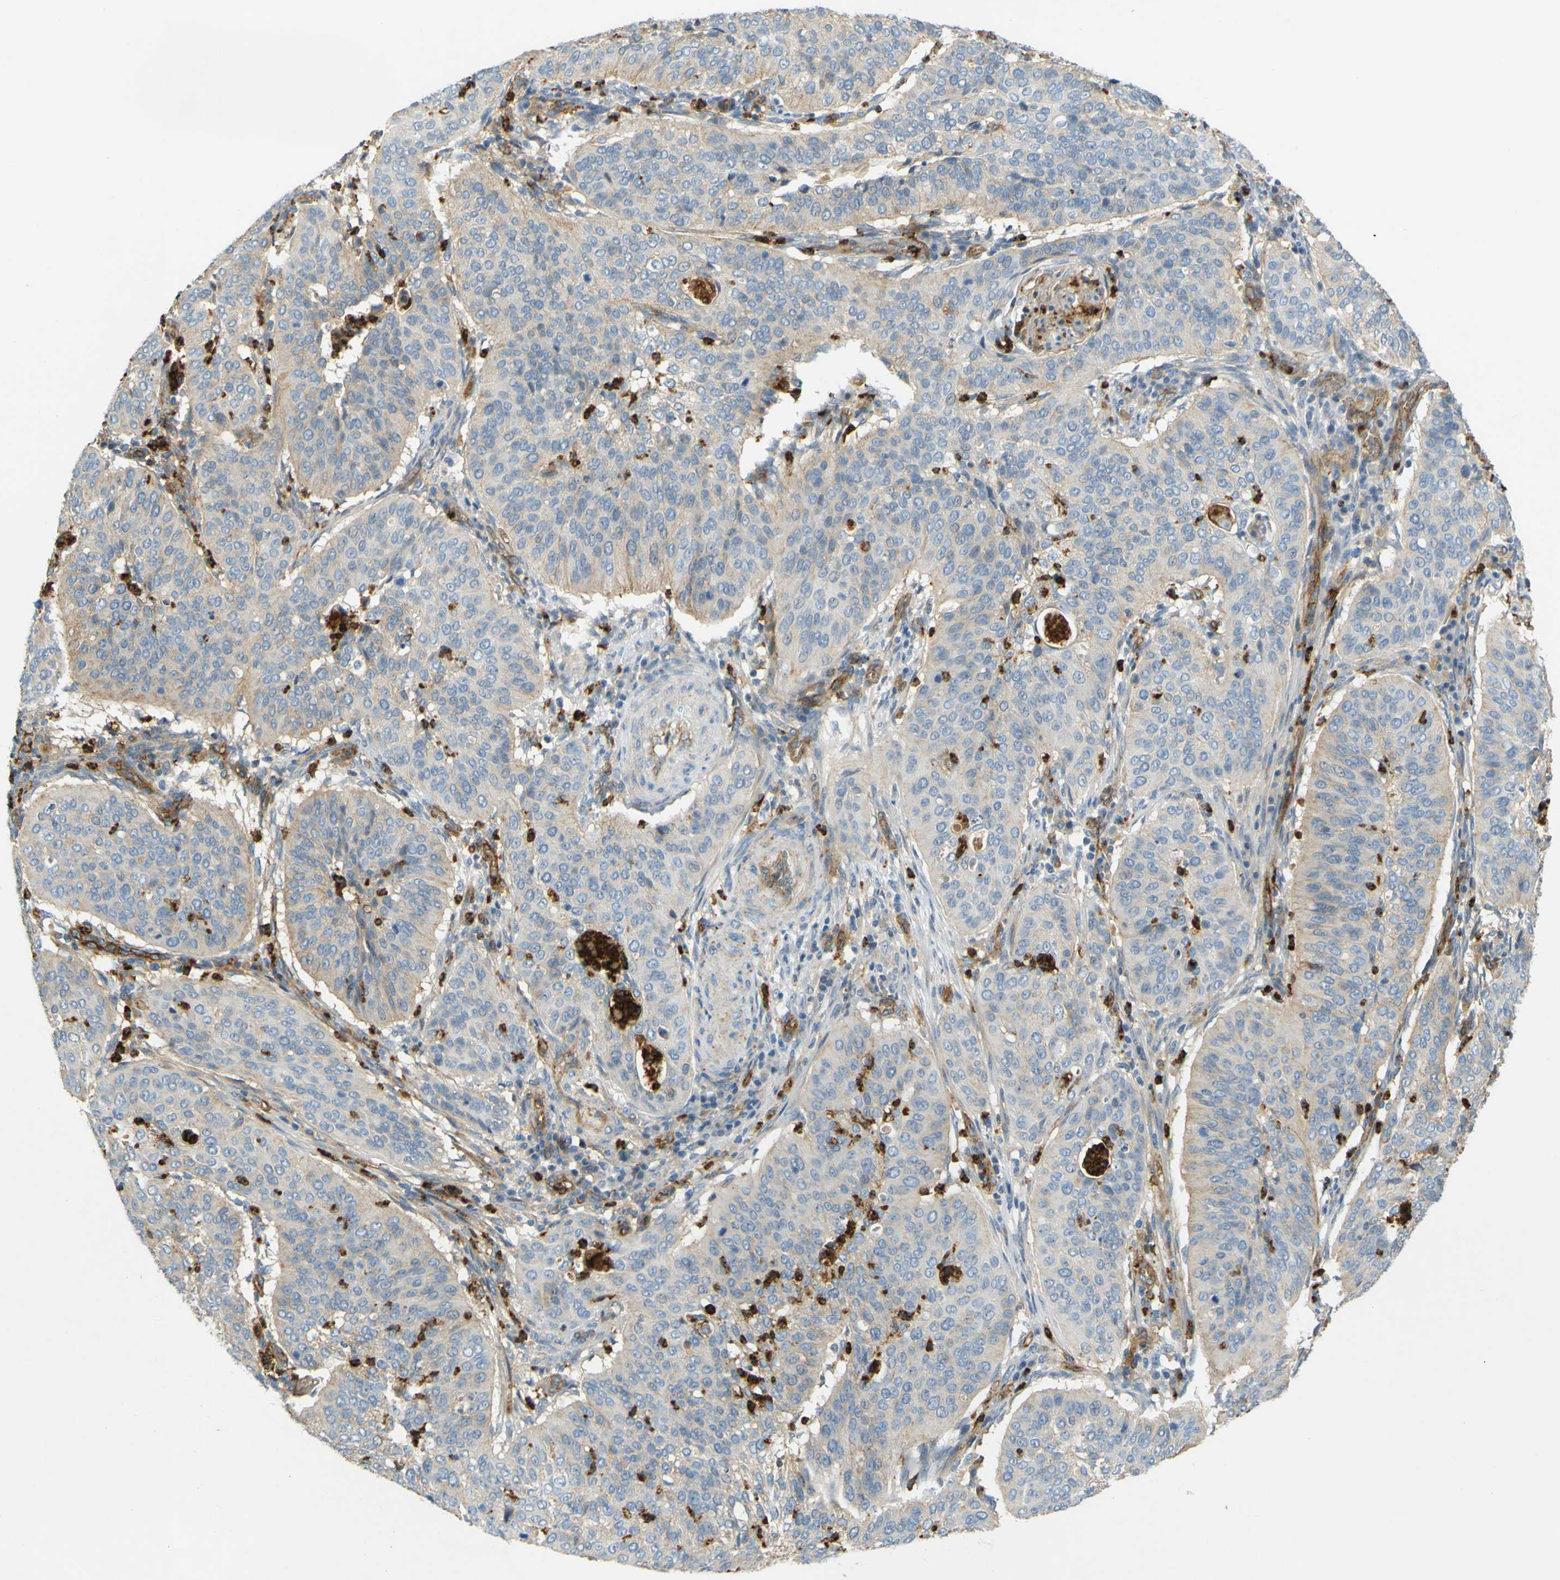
{"staining": {"intensity": "moderate", "quantity": ">75%", "location": "cytoplasmic/membranous"}, "tissue": "cervical cancer", "cell_type": "Tumor cells", "image_type": "cancer", "snomed": [{"axis": "morphology", "description": "Normal tissue, NOS"}, {"axis": "morphology", "description": "Squamous cell carcinoma, NOS"}, {"axis": "topography", "description": "Cervix"}], "caption": "Squamous cell carcinoma (cervical) tissue exhibits moderate cytoplasmic/membranous expression in about >75% of tumor cells", "gene": "PLXDC1", "patient": {"sex": "female", "age": 39}}